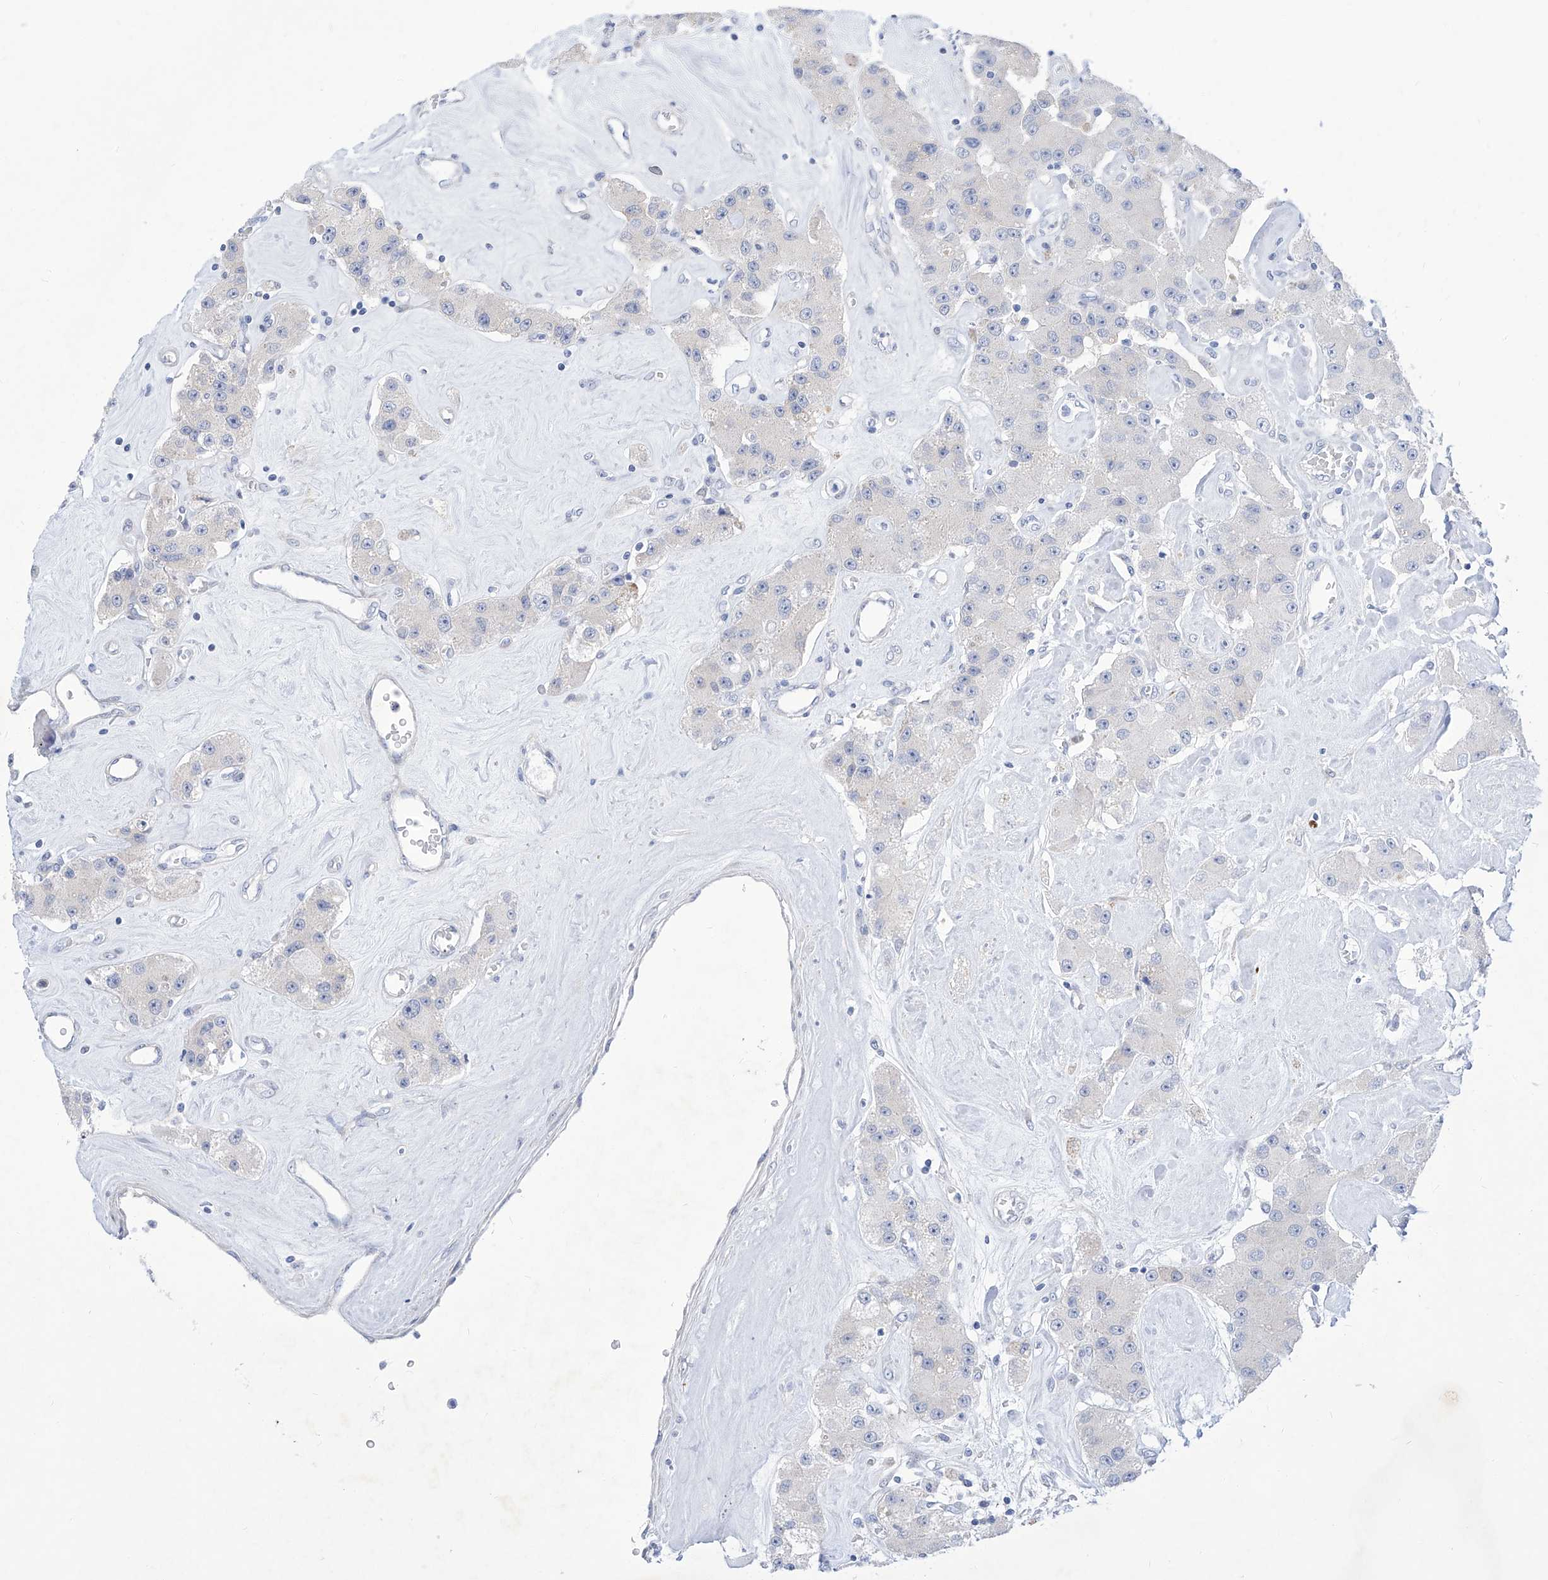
{"staining": {"intensity": "negative", "quantity": "none", "location": "none"}, "tissue": "carcinoid", "cell_type": "Tumor cells", "image_type": "cancer", "snomed": [{"axis": "morphology", "description": "Carcinoid, malignant, NOS"}, {"axis": "topography", "description": "Pancreas"}], "caption": "Immunohistochemistry (IHC) micrograph of malignant carcinoid stained for a protein (brown), which displays no positivity in tumor cells.", "gene": "C1orf87", "patient": {"sex": "male", "age": 41}}